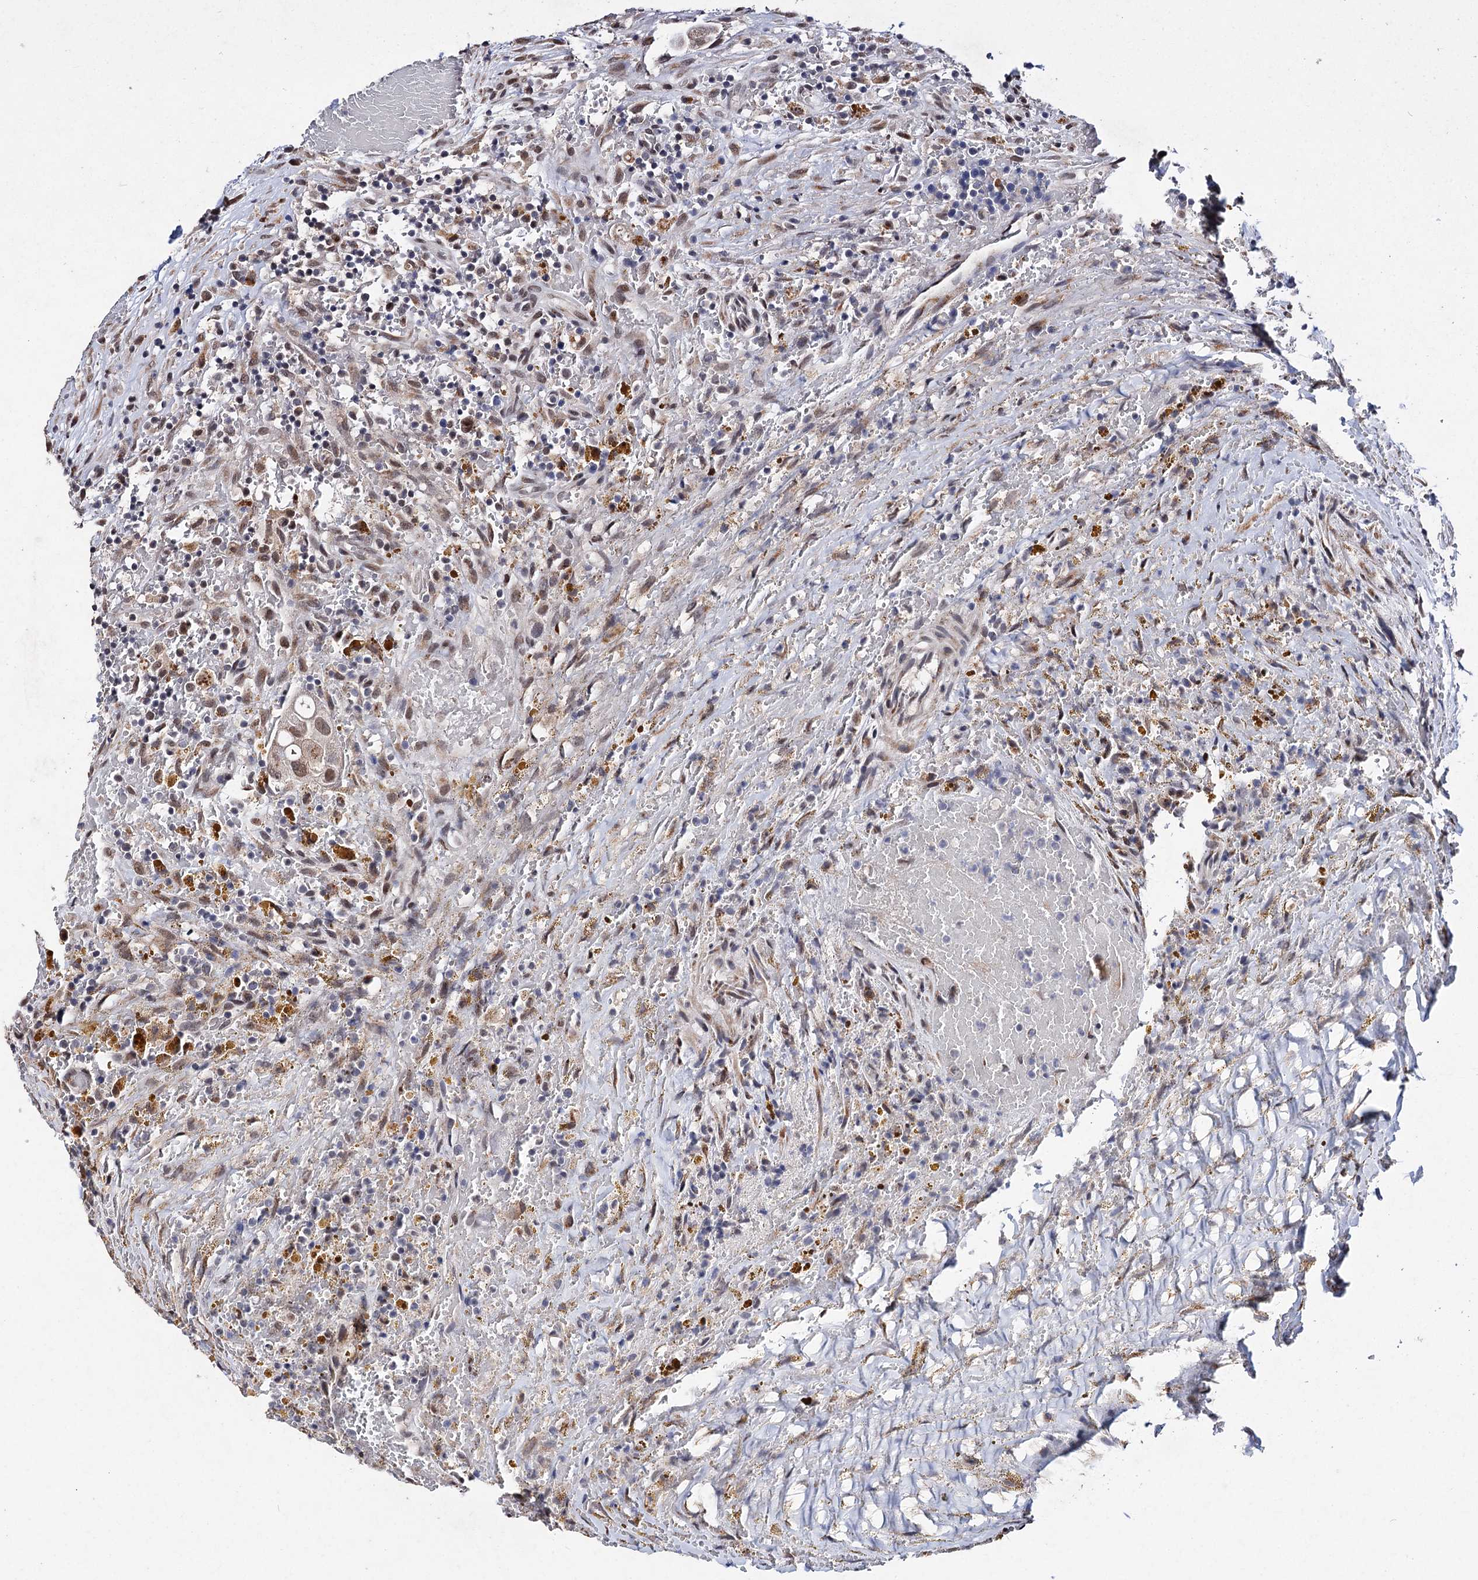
{"staining": {"intensity": "moderate", "quantity": "25%-75%", "location": "nuclear"}, "tissue": "thyroid cancer", "cell_type": "Tumor cells", "image_type": "cancer", "snomed": [{"axis": "morphology", "description": "Papillary adenocarcinoma, NOS"}, {"axis": "topography", "description": "Thyroid gland"}], "caption": "A brown stain shows moderate nuclear staining of a protein in thyroid cancer (papillary adenocarcinoma) tumor cells.", "gene": "MATR3", "patient": {"sex": "male", "age": 77}}